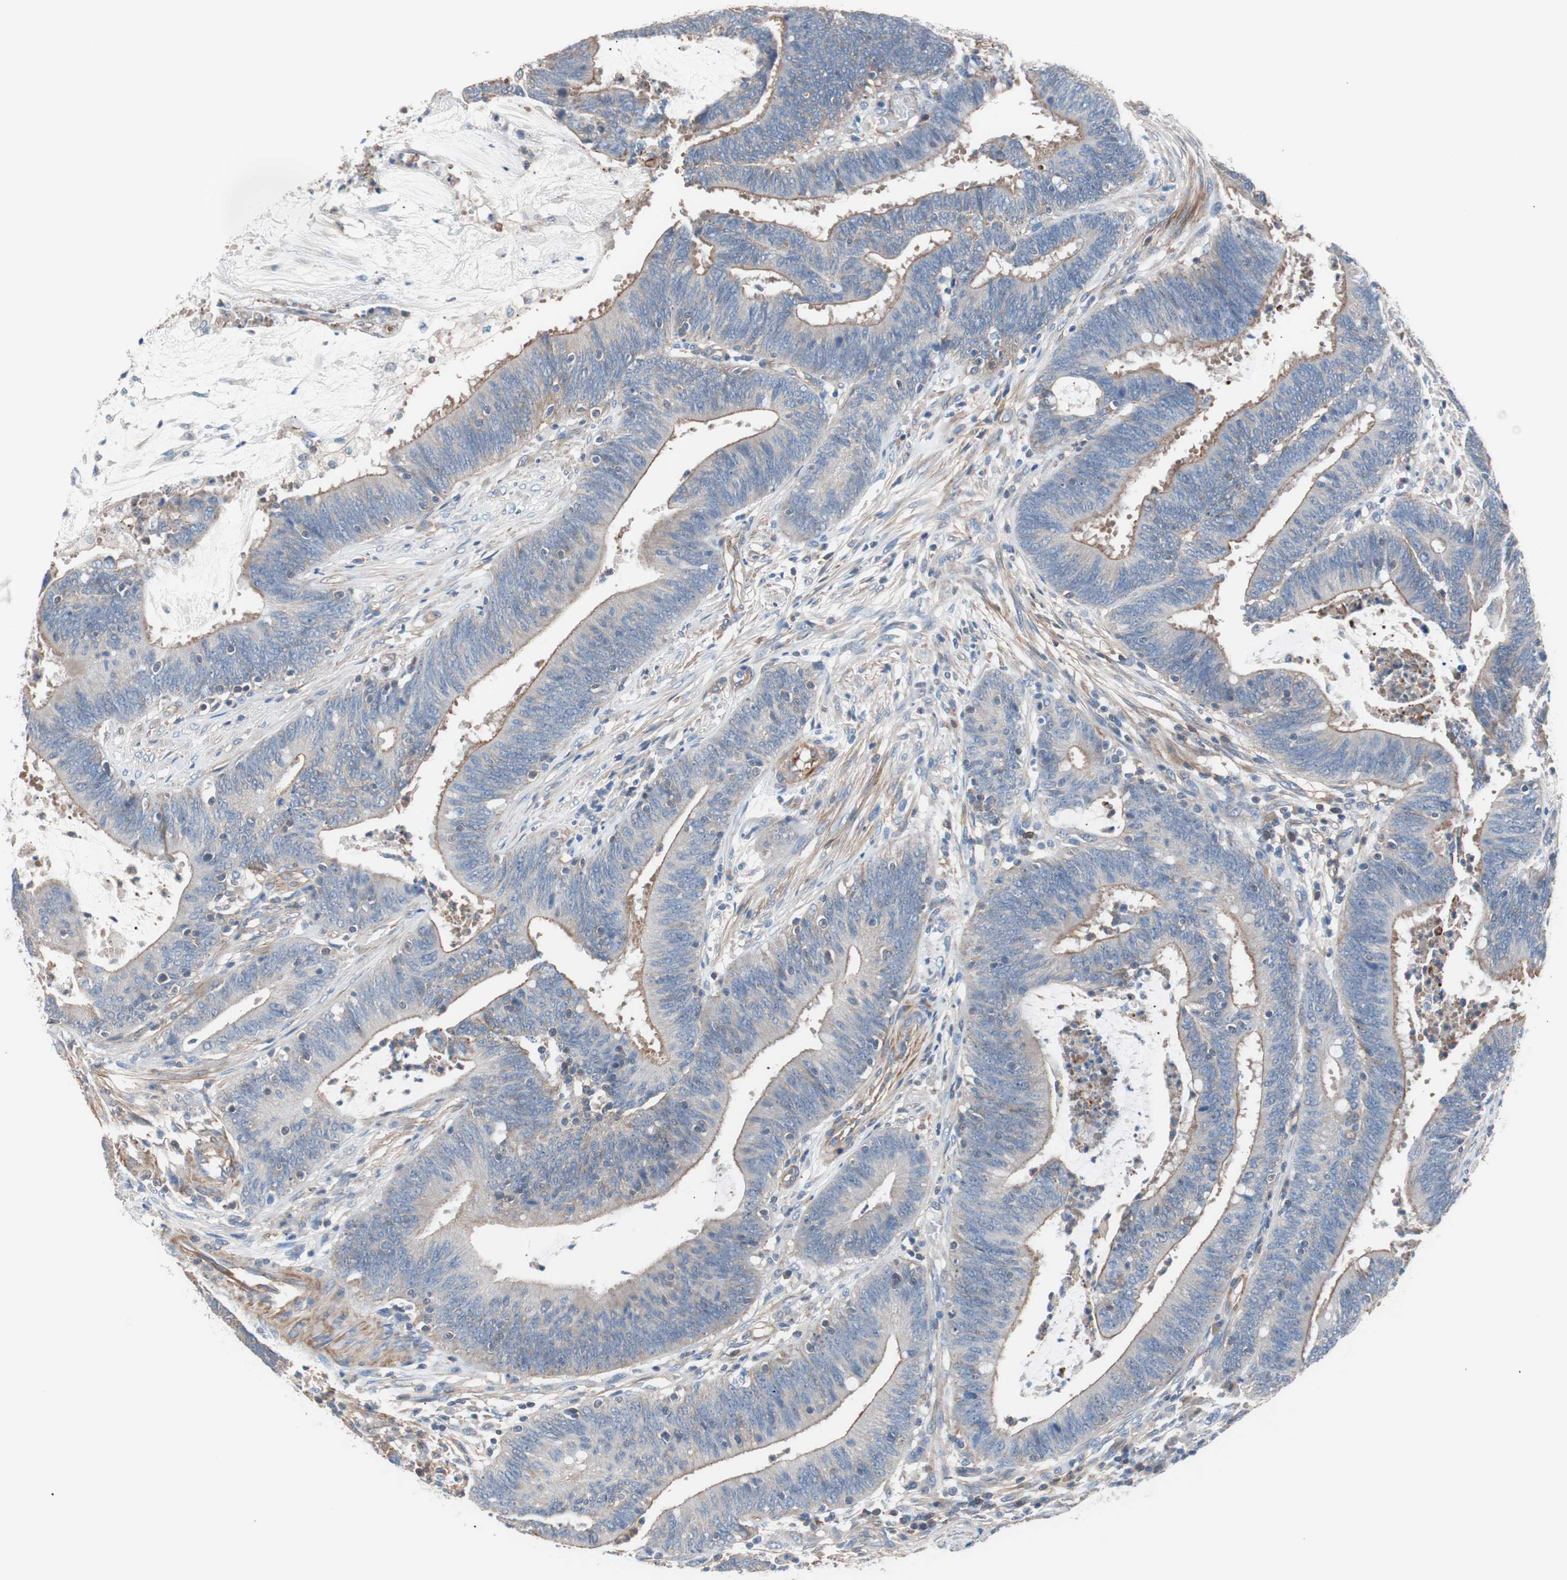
{"staining": {"intensity": "weak", "quantity": ">75%", "location": "cytoplasmic/membranous"}, "tissue": "colorectal cancer", "cell_type": "Tumor cells", "image_type": "cancer", "snomed": [{"axis": "morphology", "description": "Adenocarcinoma, NOS"}, {"axis": "topography", "description": "Rectum"}], "caption": "Protein expression analysis of adenocarcinoma (colorectal) shows weak cytoplasmic/membranous expression in approximately >75% of tumor cells.", "gene": "GPR160", "patient": {"sex": "female", "age": 66}}